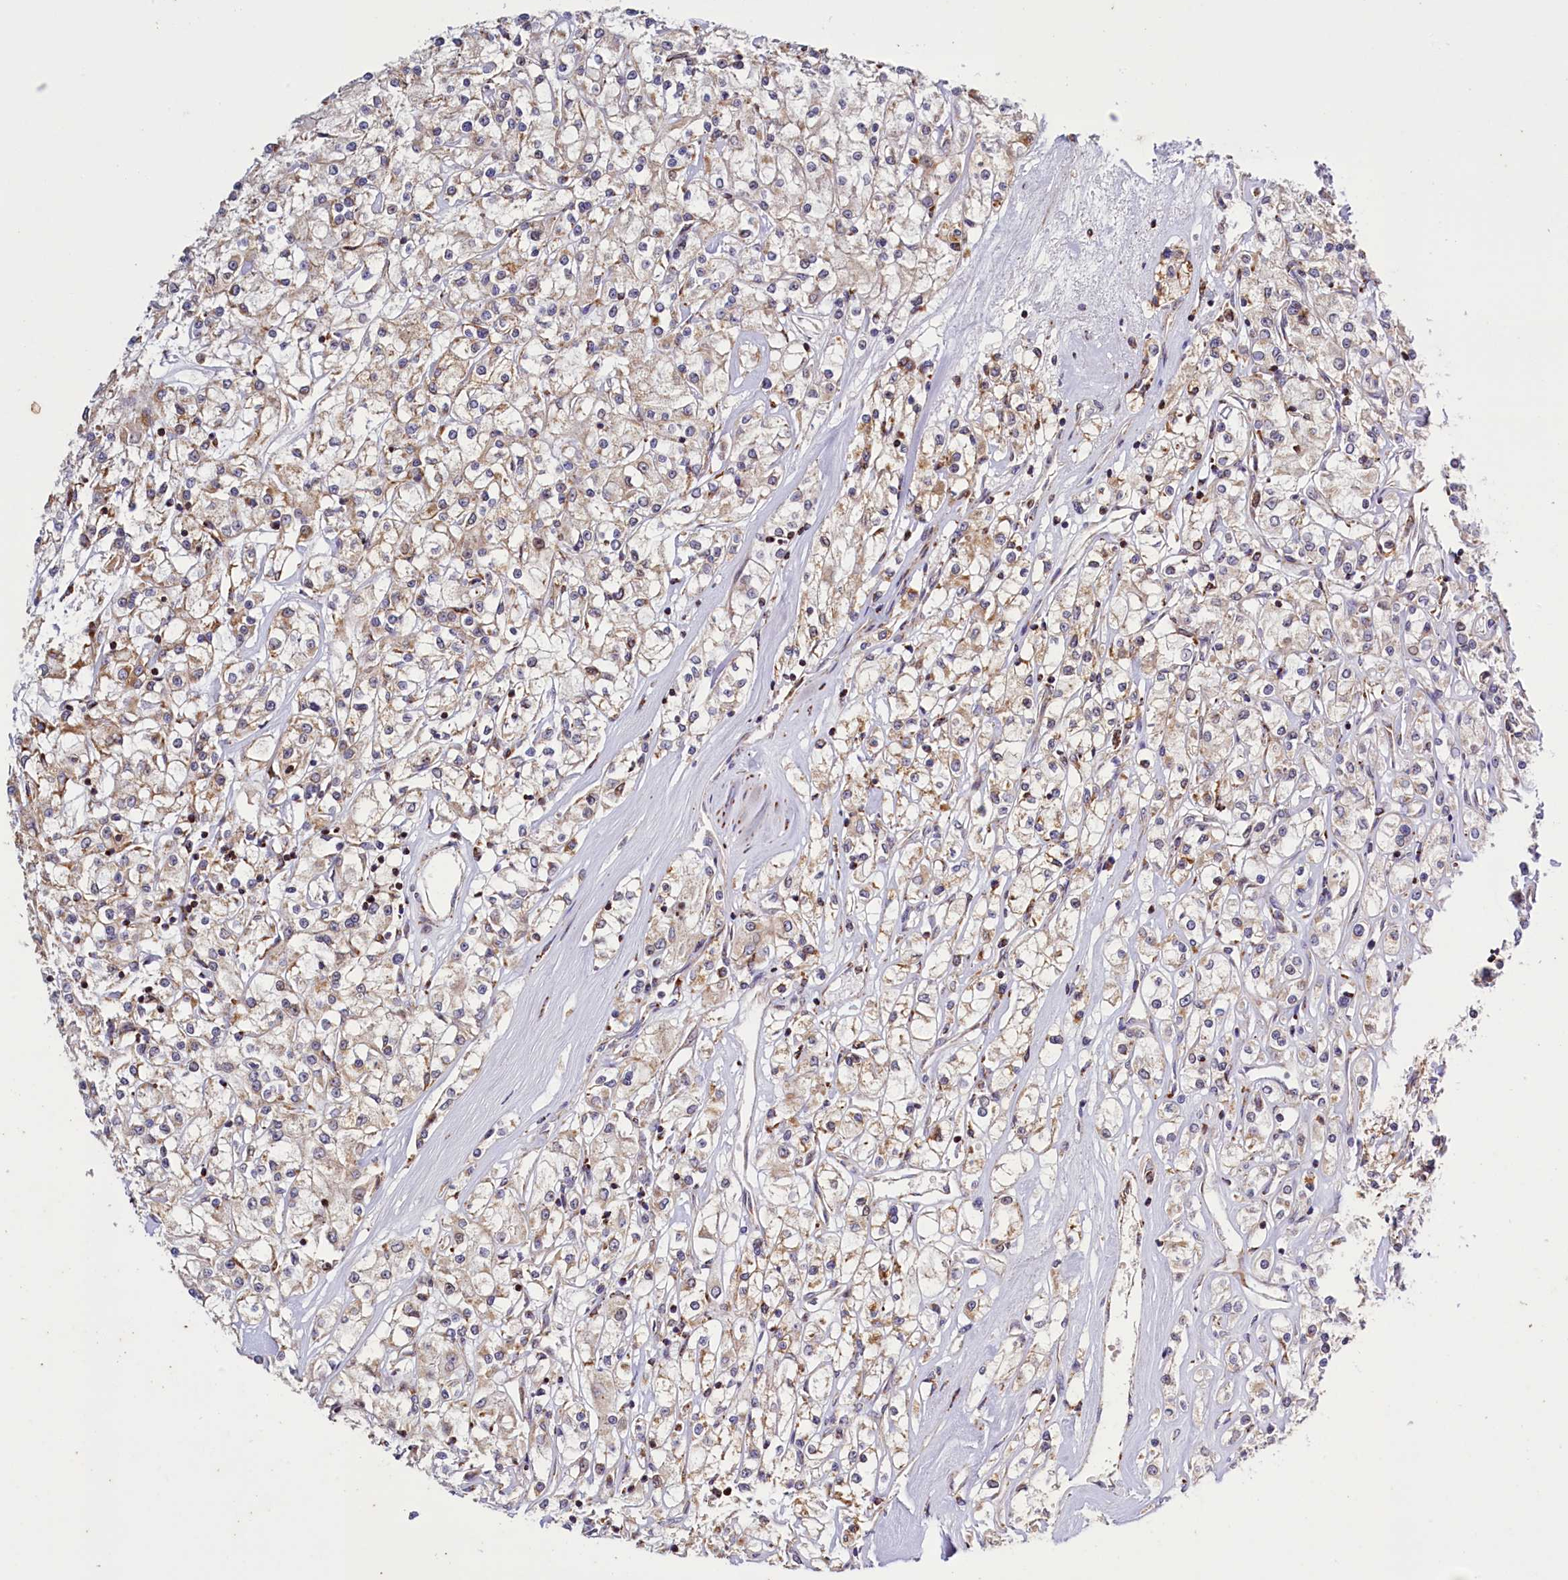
{"staining": {"intensity": "weak", "quantity": "25%-75%", "location": "cytoplasmic/membranous"}, "tissue": "renal cancer", "cell_type": "Tumor cells", "image_type": "cancer", "snomed": [{"axis": "morphology", "description": "Adenocarcinoma, NOS"}, {"axis": "topography", "description": "Kidney"}], "caption": "Renal cancer (adenocarcinoma) stained for a protein (brown) reveals weak cytoplasmic/membranous positive positivity in about 25%-75% of tumor cells.", "gene": "DYNC2H1", "patient": {"sex": "female", "age": 59}}